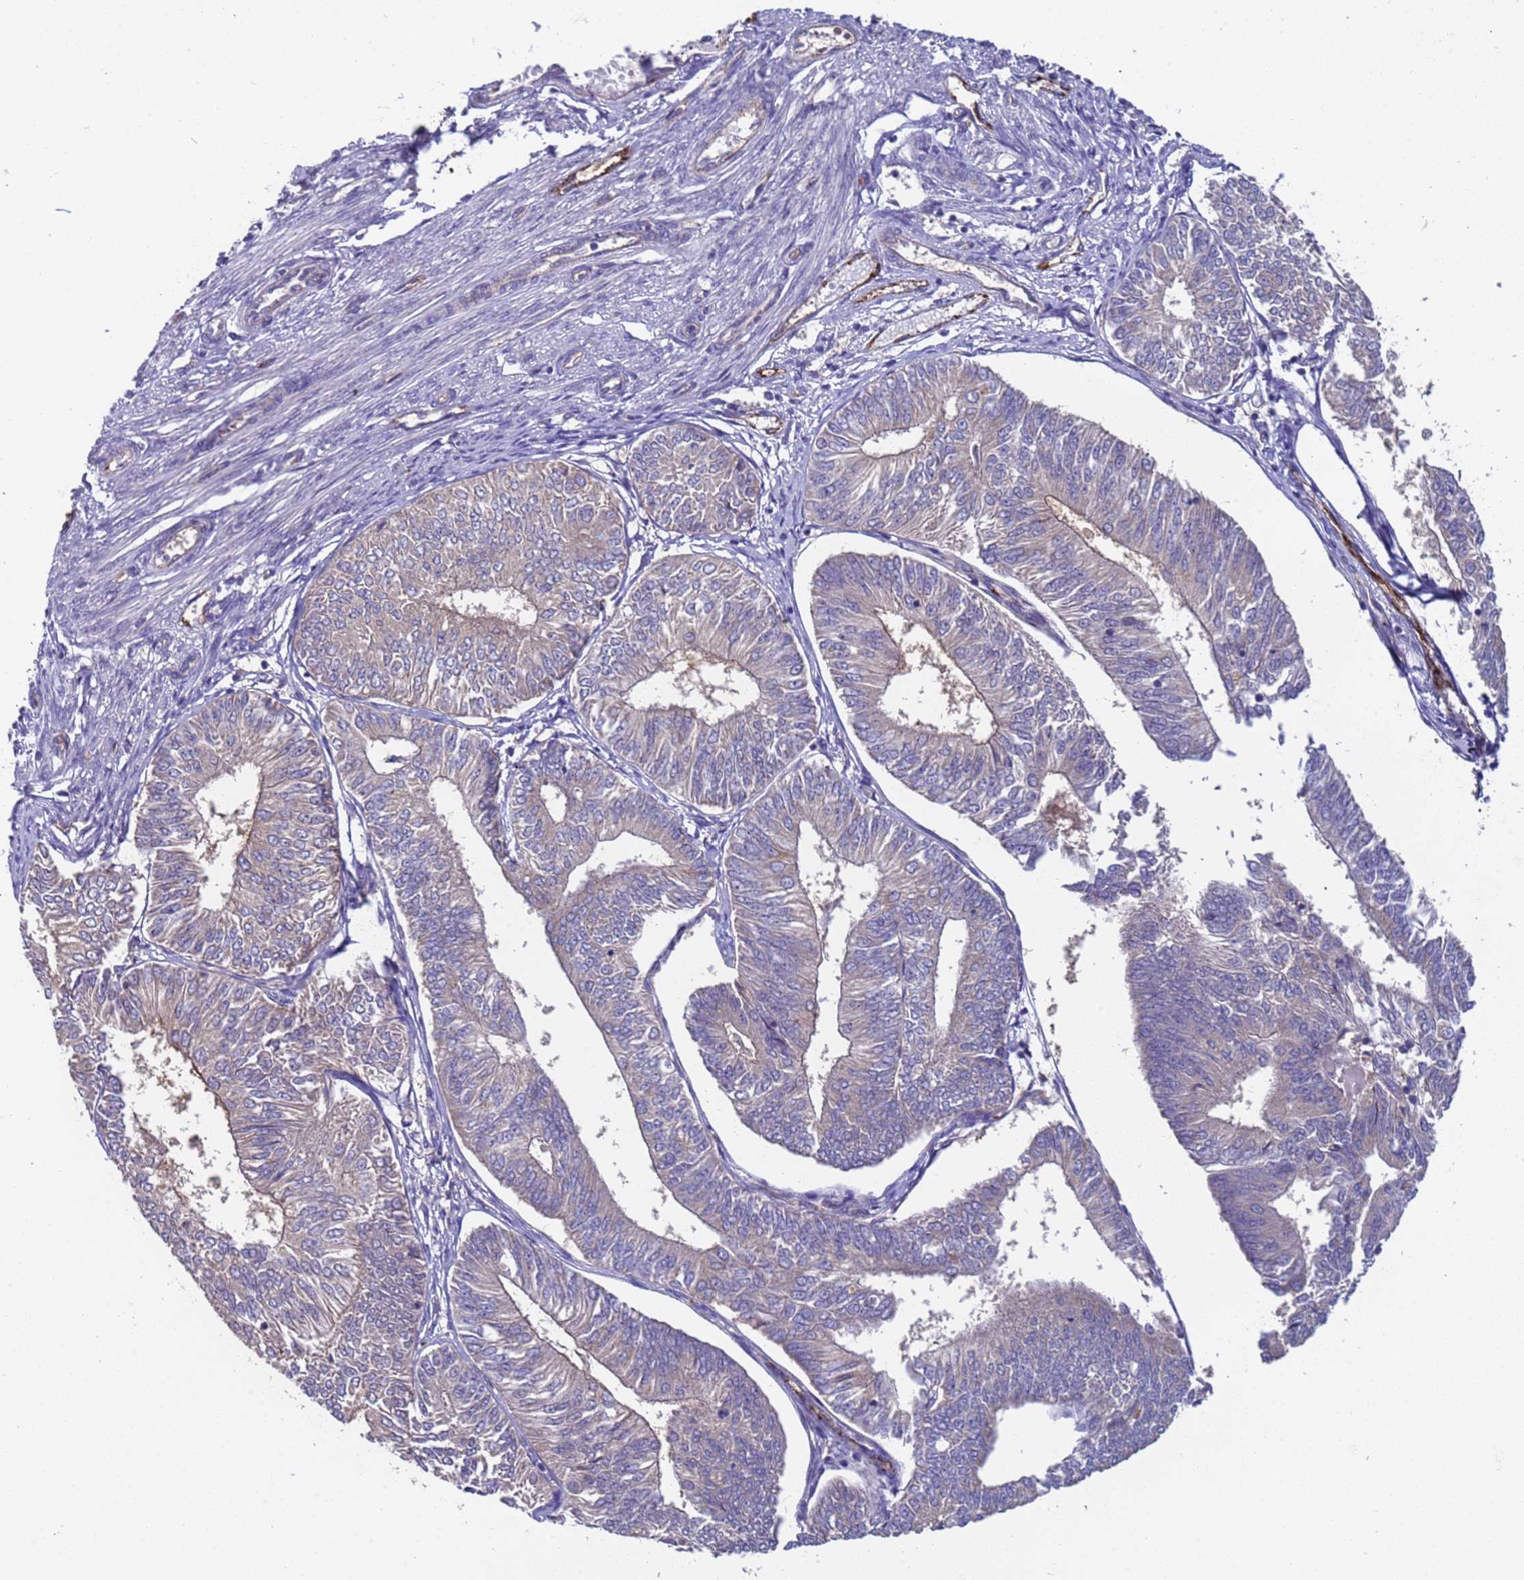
{"staining": {"intensity": "weak", "quantity": "<25%", "location": "cytoplasmic/membranous"}, "tissue": "endometrial cancer", "cell_type": "Tumor cells", "image_type": "cancer", "snomed": [{"axis": "morphology", "description": "Adenocarcinoma, NOS"}, {"axis": "topography", "description": "Endometrium"}], "caption": "This image is of endometrial adenocarcinoma stained with immunohistochemistry to label a protein in brown with the nuclei are counter-stained blue. There is no expression in tumor cells.", "gene": "ZNF248", "patient": {"sex": "female", "age": 58}}